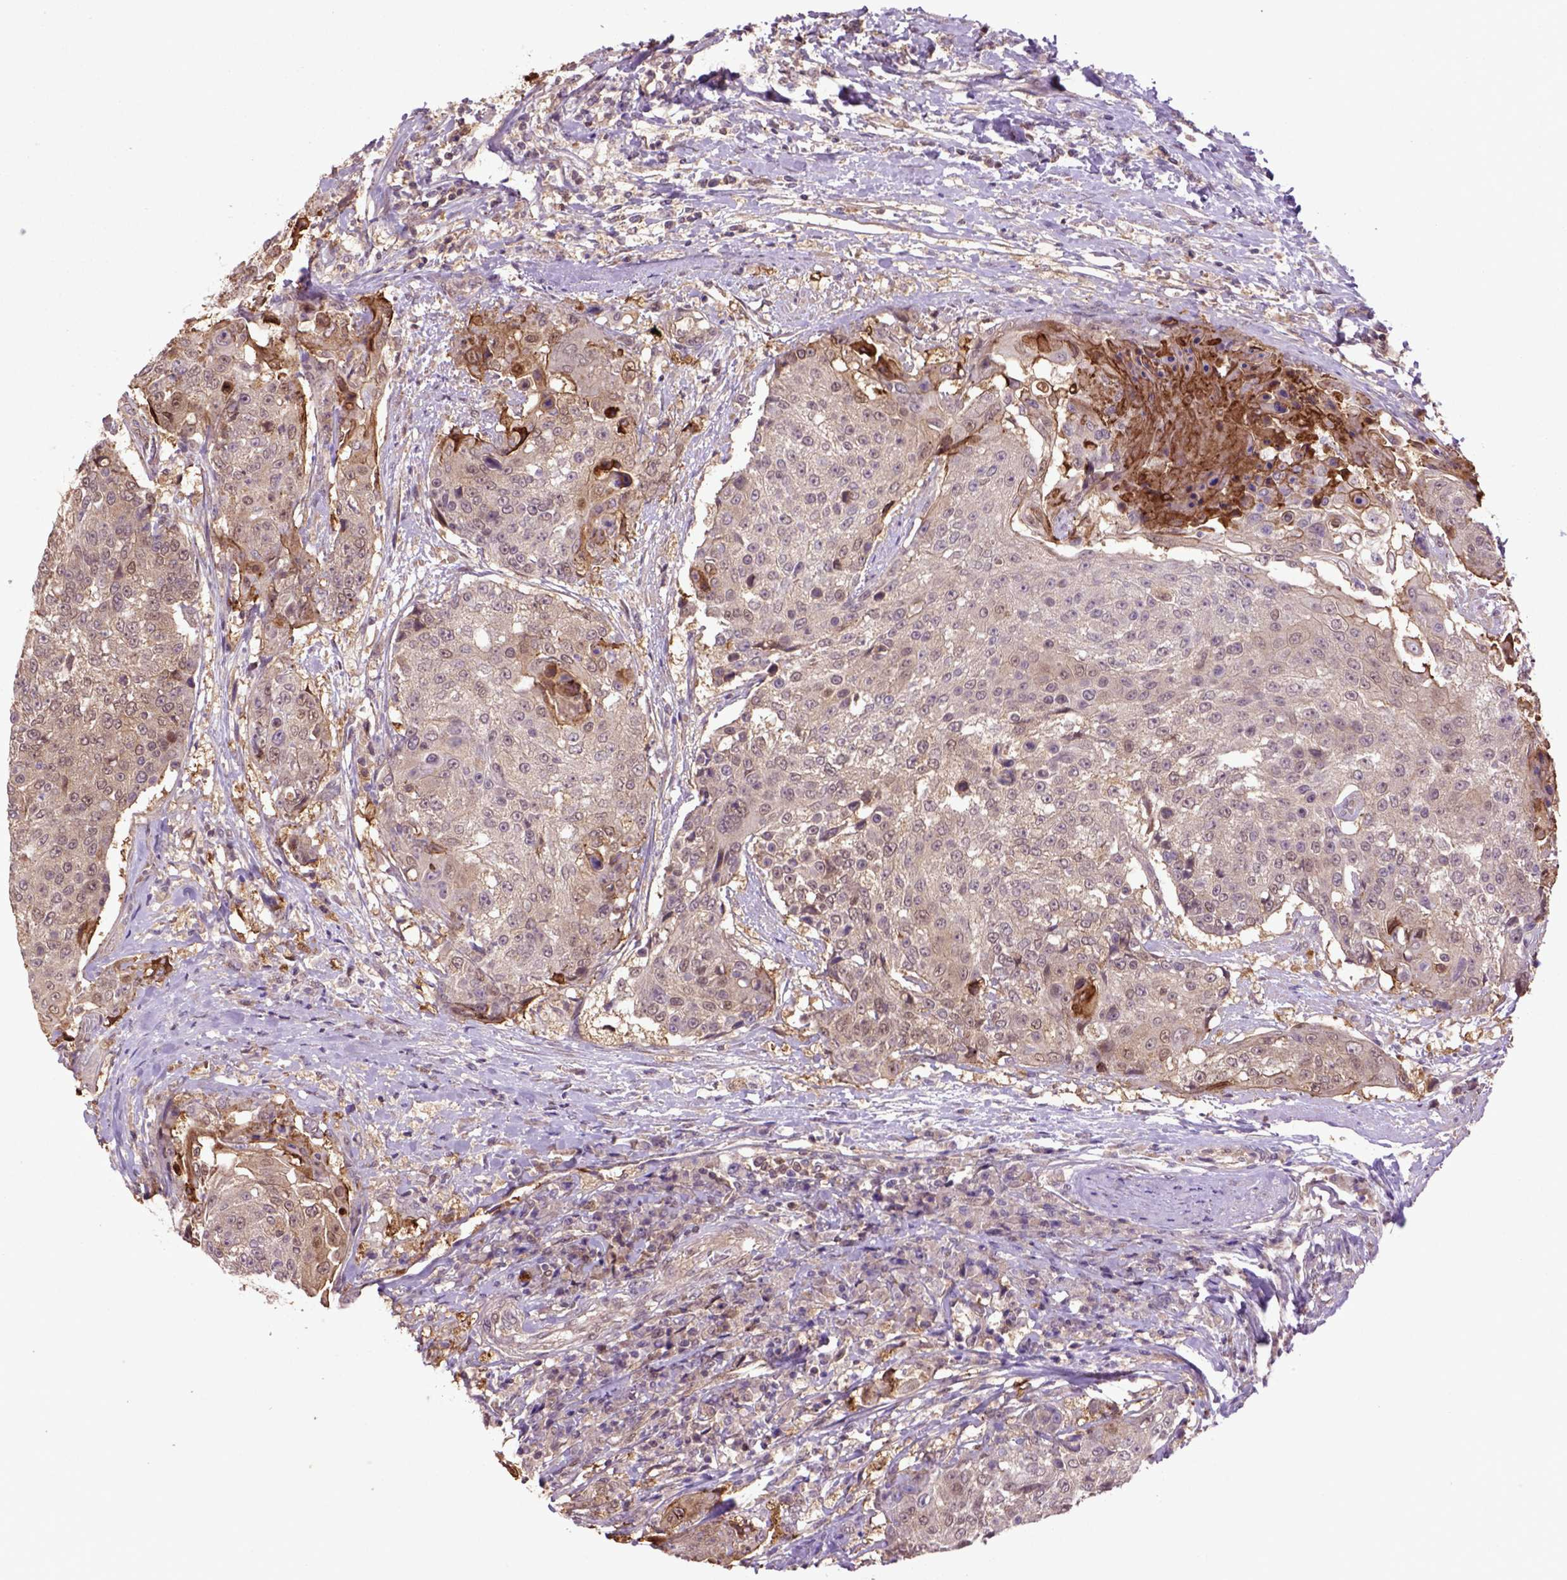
{"staining": {"intensity": "weak", "quantity": "25%-75%", "location": "cytoplasmic/membranous"}, "tissue": "urothelial cancer", "cell_type": "Tumor cells", "image_type": "cancer", "snomed": [{"axis": "morphology", "description": "Urothelial carcinoma, High grade"}, {"axis": "topography", "description": "Urinary bladder"}], "caption": "There is low levels of weak cytoplasmic/membranous staining in tumor cells of urothelial cancer, as demonstrated by immunohistochemical staining (brown color).", "gene": "HSPBP1", "patient": {"sex": "female", "age": 63}}